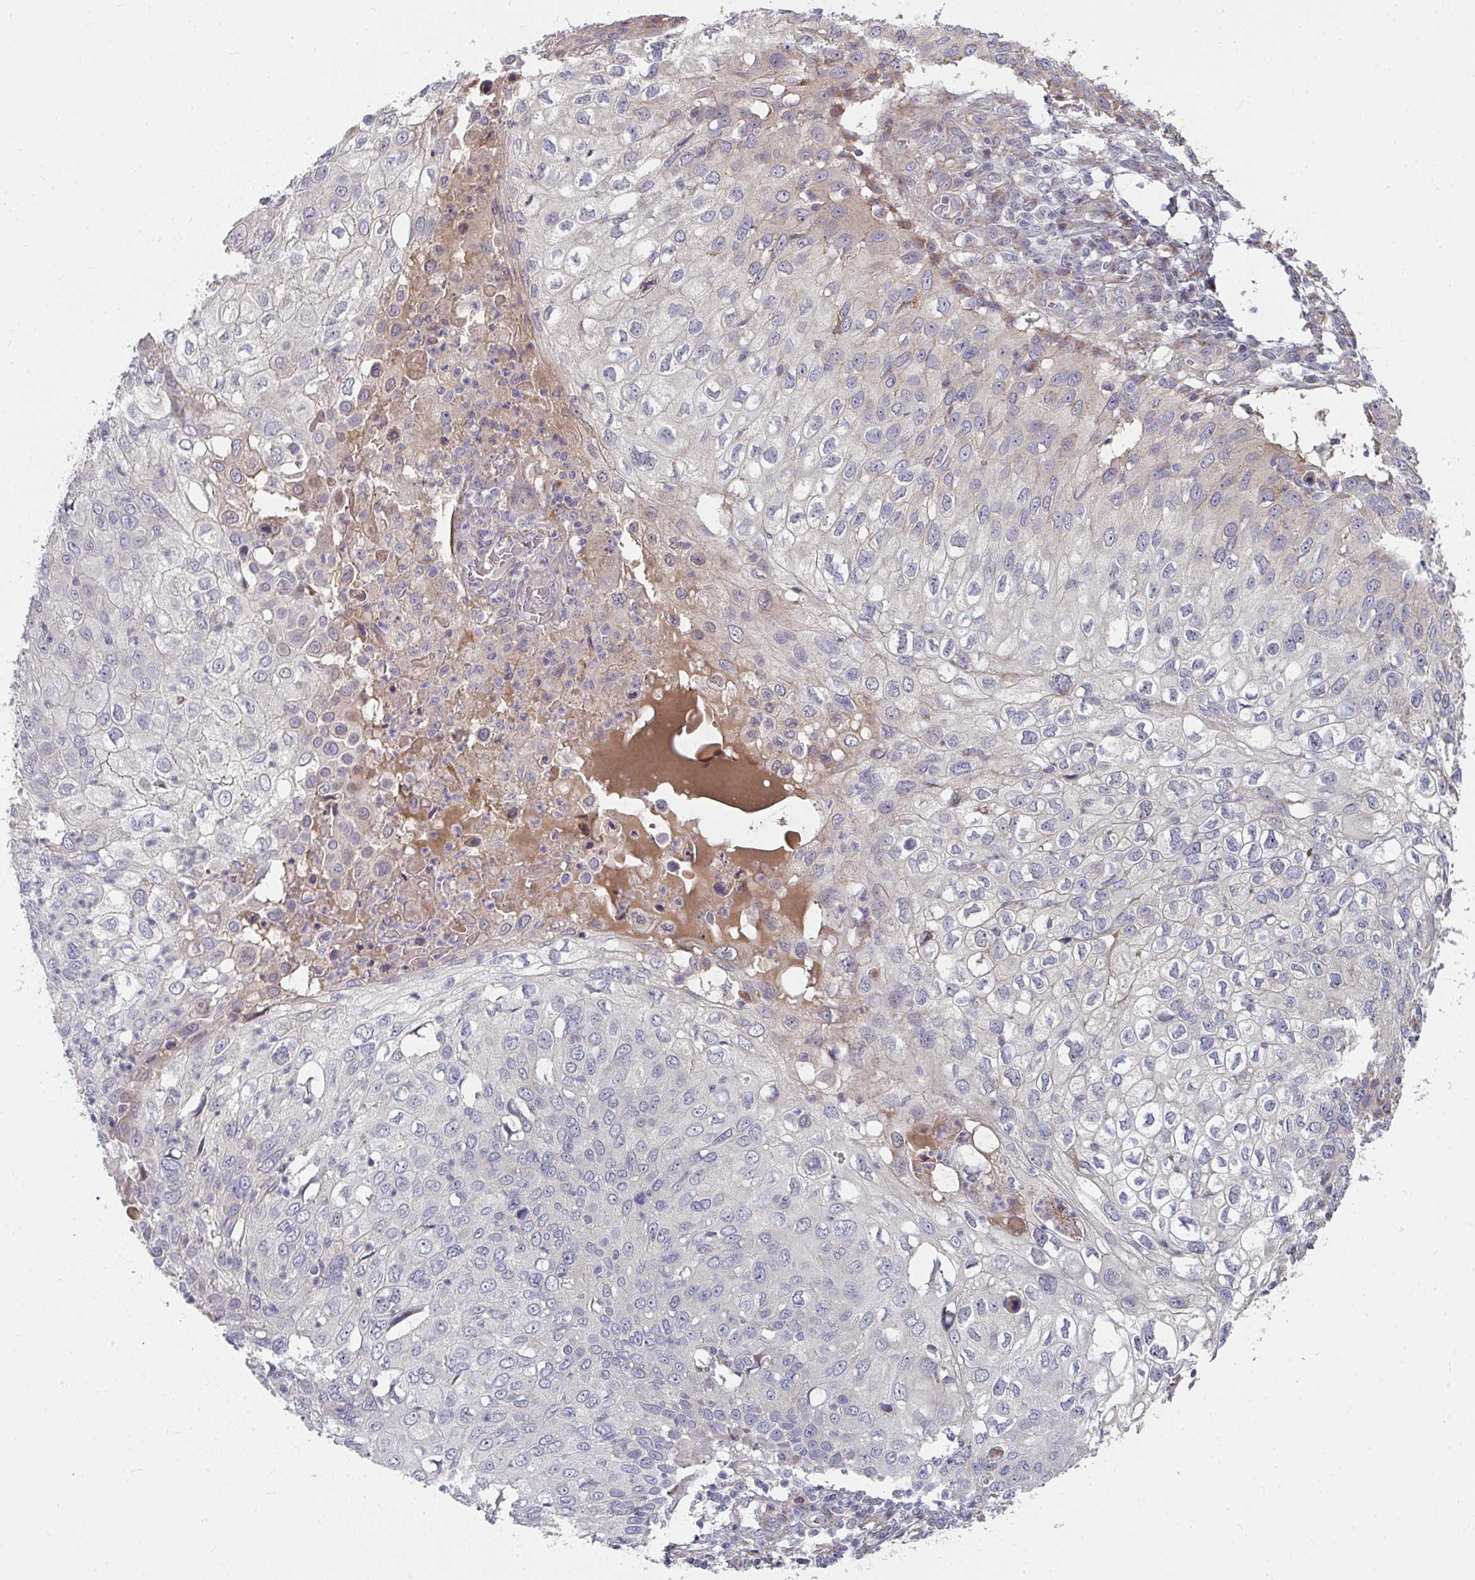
{"staining": {"intensity": "moderate", "quantity": "<25%", "location": "cytoplasmic/membranous"}, "tissue": "skin cancer", "cell_type": "Tumor cells", "image_type": "cancer", "snomed": [{"axis": "morphology", "description": "Squamous cell carcinoma, NOS"}, {"axis": "topography", "description": "Skin"}], "caption": "Moderate cytoplasmic/membranous protein expression is appreciated in about <25% of tumor cells in skin cancer (squamous cell carcinoma).", "gene": "RHEBL1", "patient": {"sex": "male", "age": 87}}